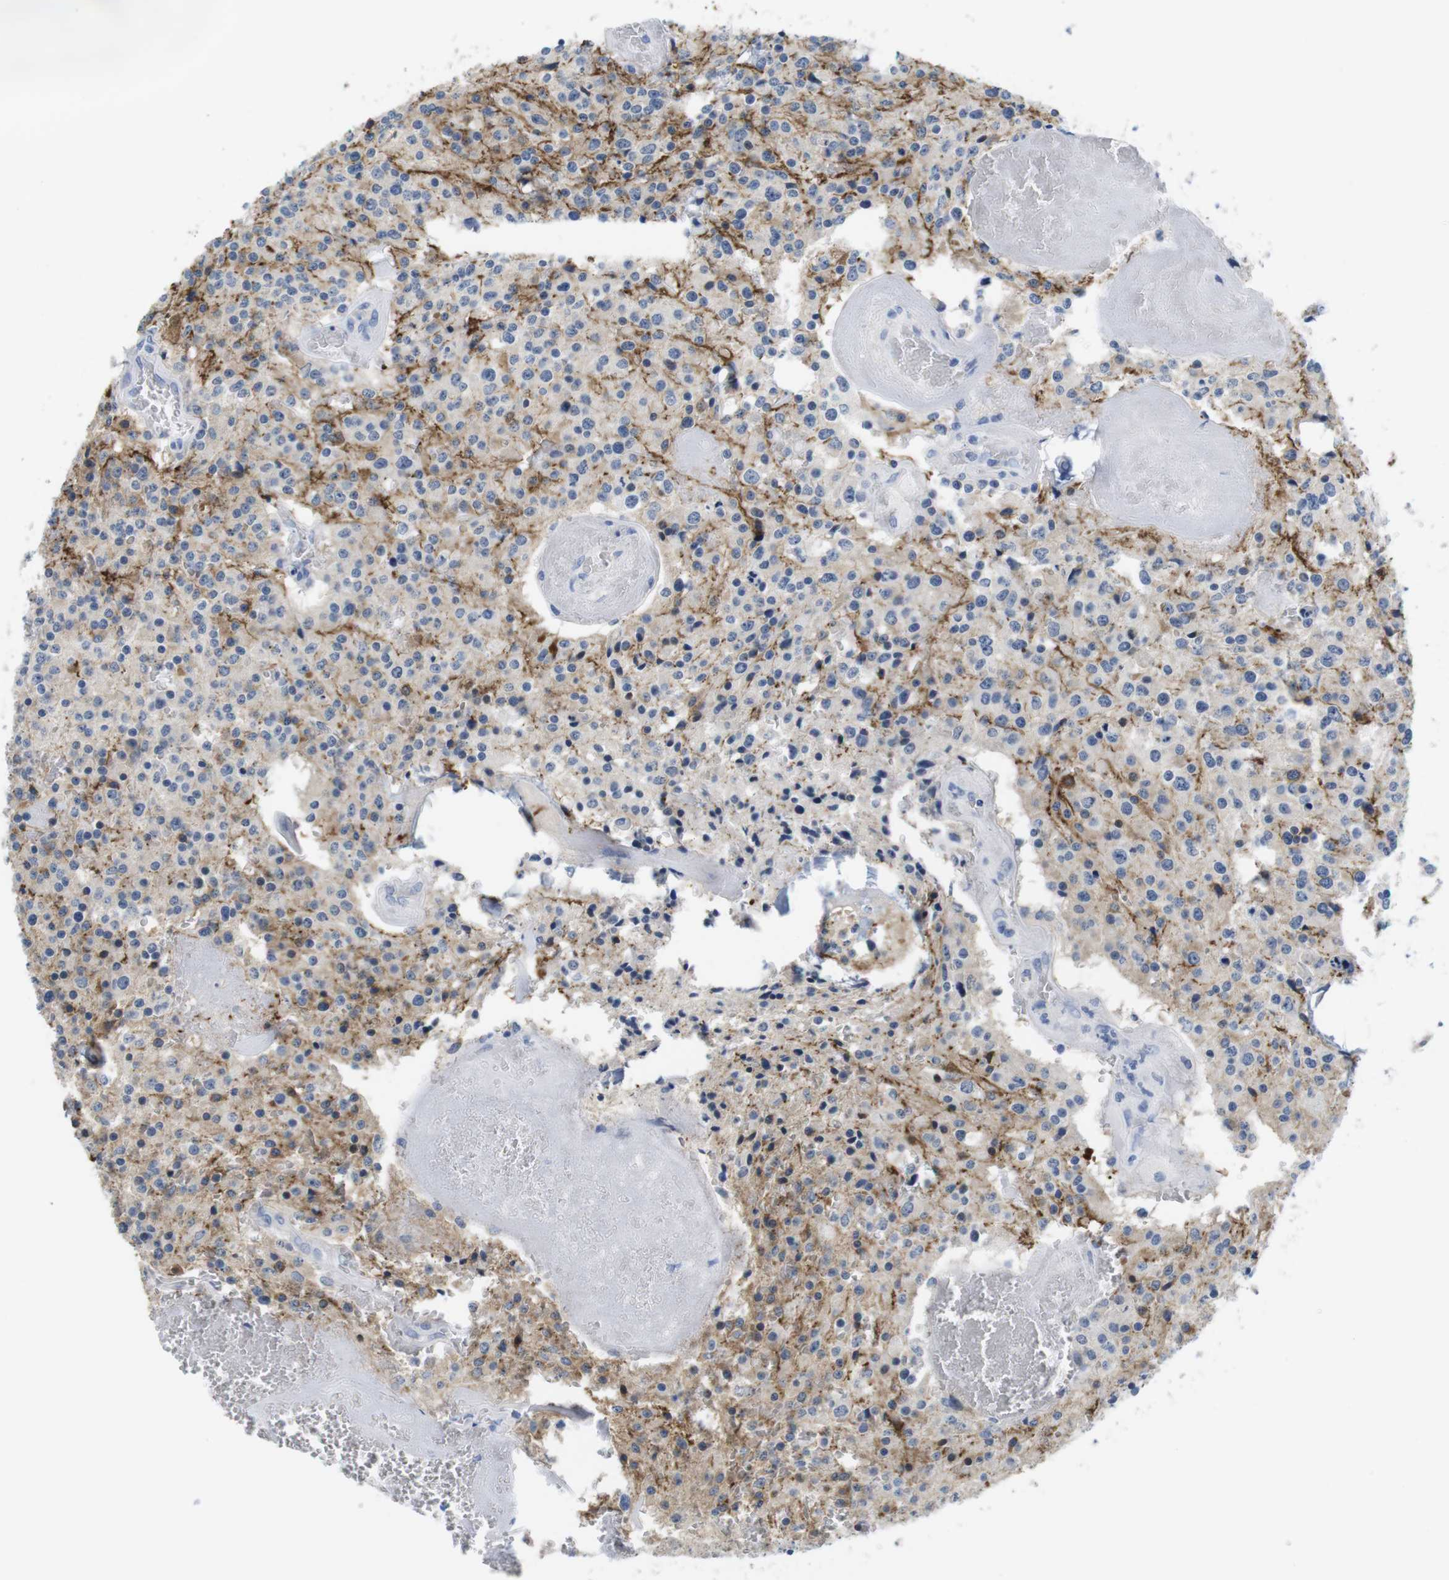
{"staining": {"intensity": "moderate", "quantity": "<25%", "location": "cytoplasmic/membranous"}, "tissue": "glioma", "cell_type": "Tumor cells", "image_type": "cancer", "snomed": [{"axis": "morphology", "description": "Glioma, malignant, Low grade"}, {"axis": "topography", "description": "Brain"}], "caption": "Malignant glioma (low-grade) was stained to show a protein in brown. There is low levels of moderate cytoplasmic/membranous positivity in approximately <25% of tumor cells.", "gene": "MAP6", "patient": {"sex": "male", "age": 58}}